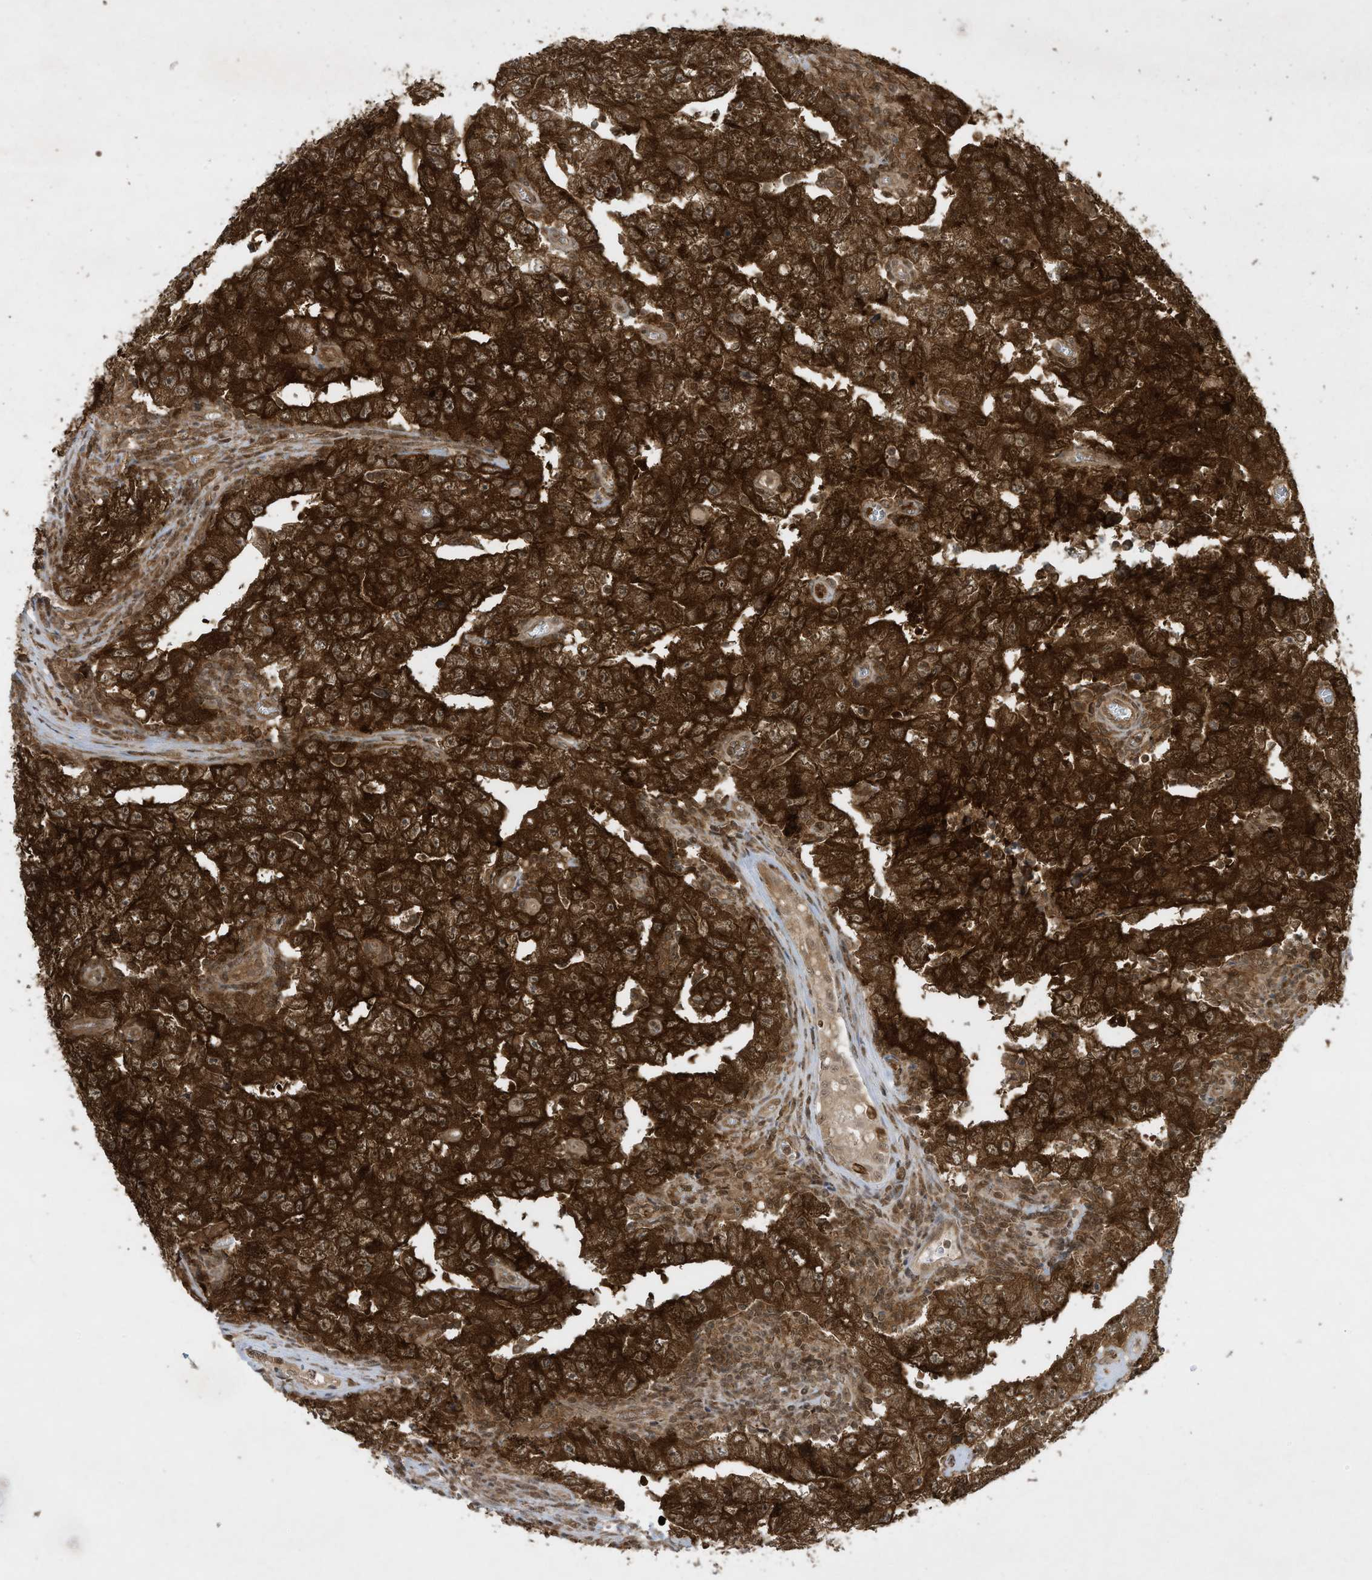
{"staining": {"intensity": "strong", "quantity": ">75%", "location": "cytoplasmic/membranous"}, "tissue": "testis cancer", "cell_type": "Tumor cells", "image_type": "cancer", "snomed": [{"axis": "morphology", "description": "Carcinoma, Embryonal, NOS"}, {"axis": "topography", "description": "Testis"}], "caption": "Protein staining reveals strong cytoplasmic/membranous expression in approximately >75% of tumor cells in embryonal carcinoma (testis).", "gene": "CERT1", "patient": {"sex": "male", "age": 26}}